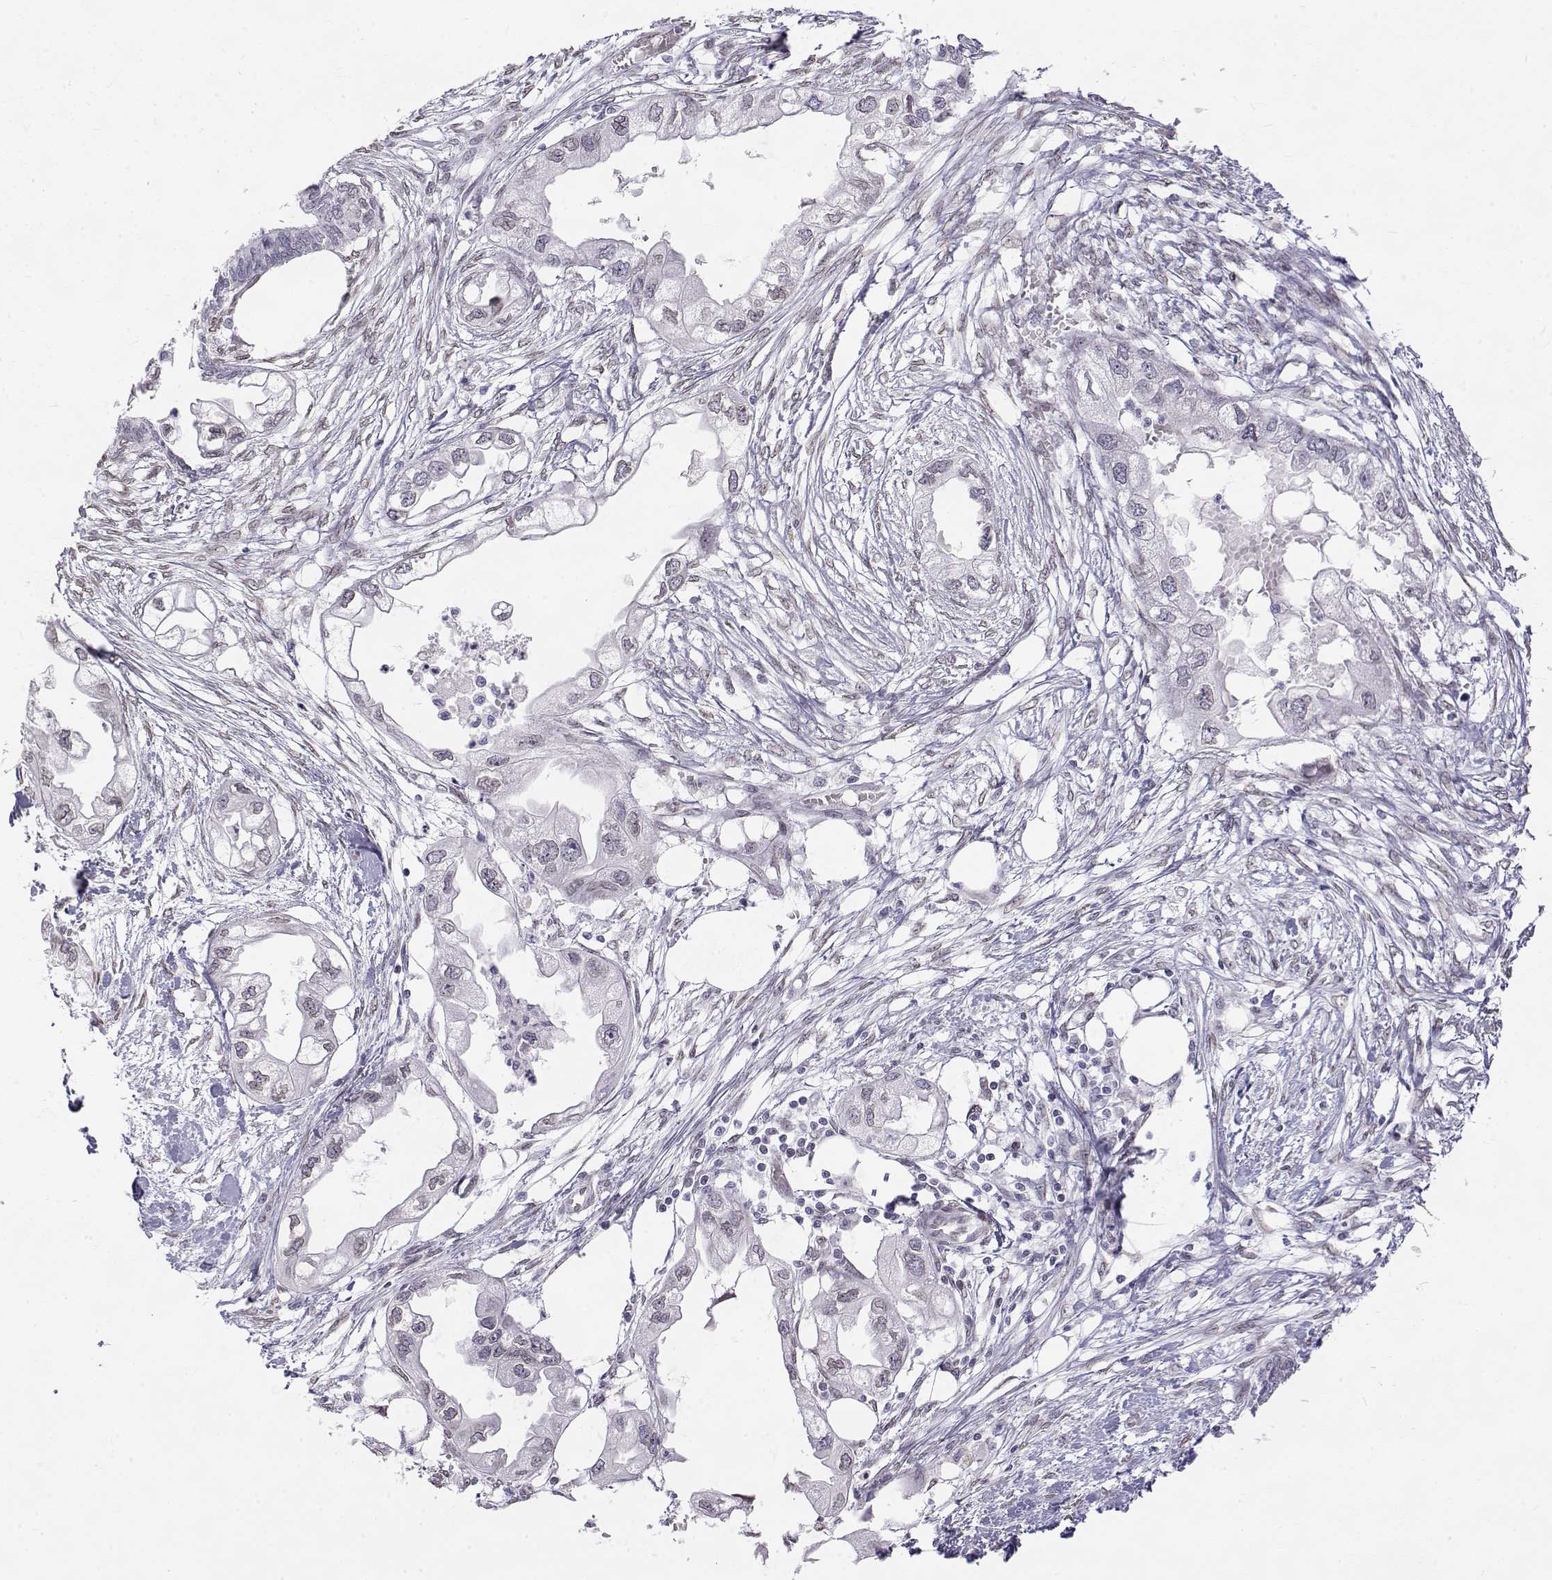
{"staining": {"intensity": "negative", "quantity": "none", "location": "none"}, "tissue": "endometrial cancer", "cell_type": "Tumor cells", "image_type": "cancer", "snomed": [{"axis": "morphology", "description": "Adenocarcinoma, NOS"}, {"axis": "morphology", "description": "Adenocarcinoma, metastatic, NOS"}, {"axis": "topography", "description": "Adipose tissue"}, {"axis": "topography", "description": "Endometrium"}], "caption": "DAB (3,3'-diaminobenzidine) immunohistochemical staining of endometrial cancer (adenocarcinoma) exhibits no significant positivity in tumor cells.", "gene": "ZNF532", "patient": {"sex": "female", "age": 67}}